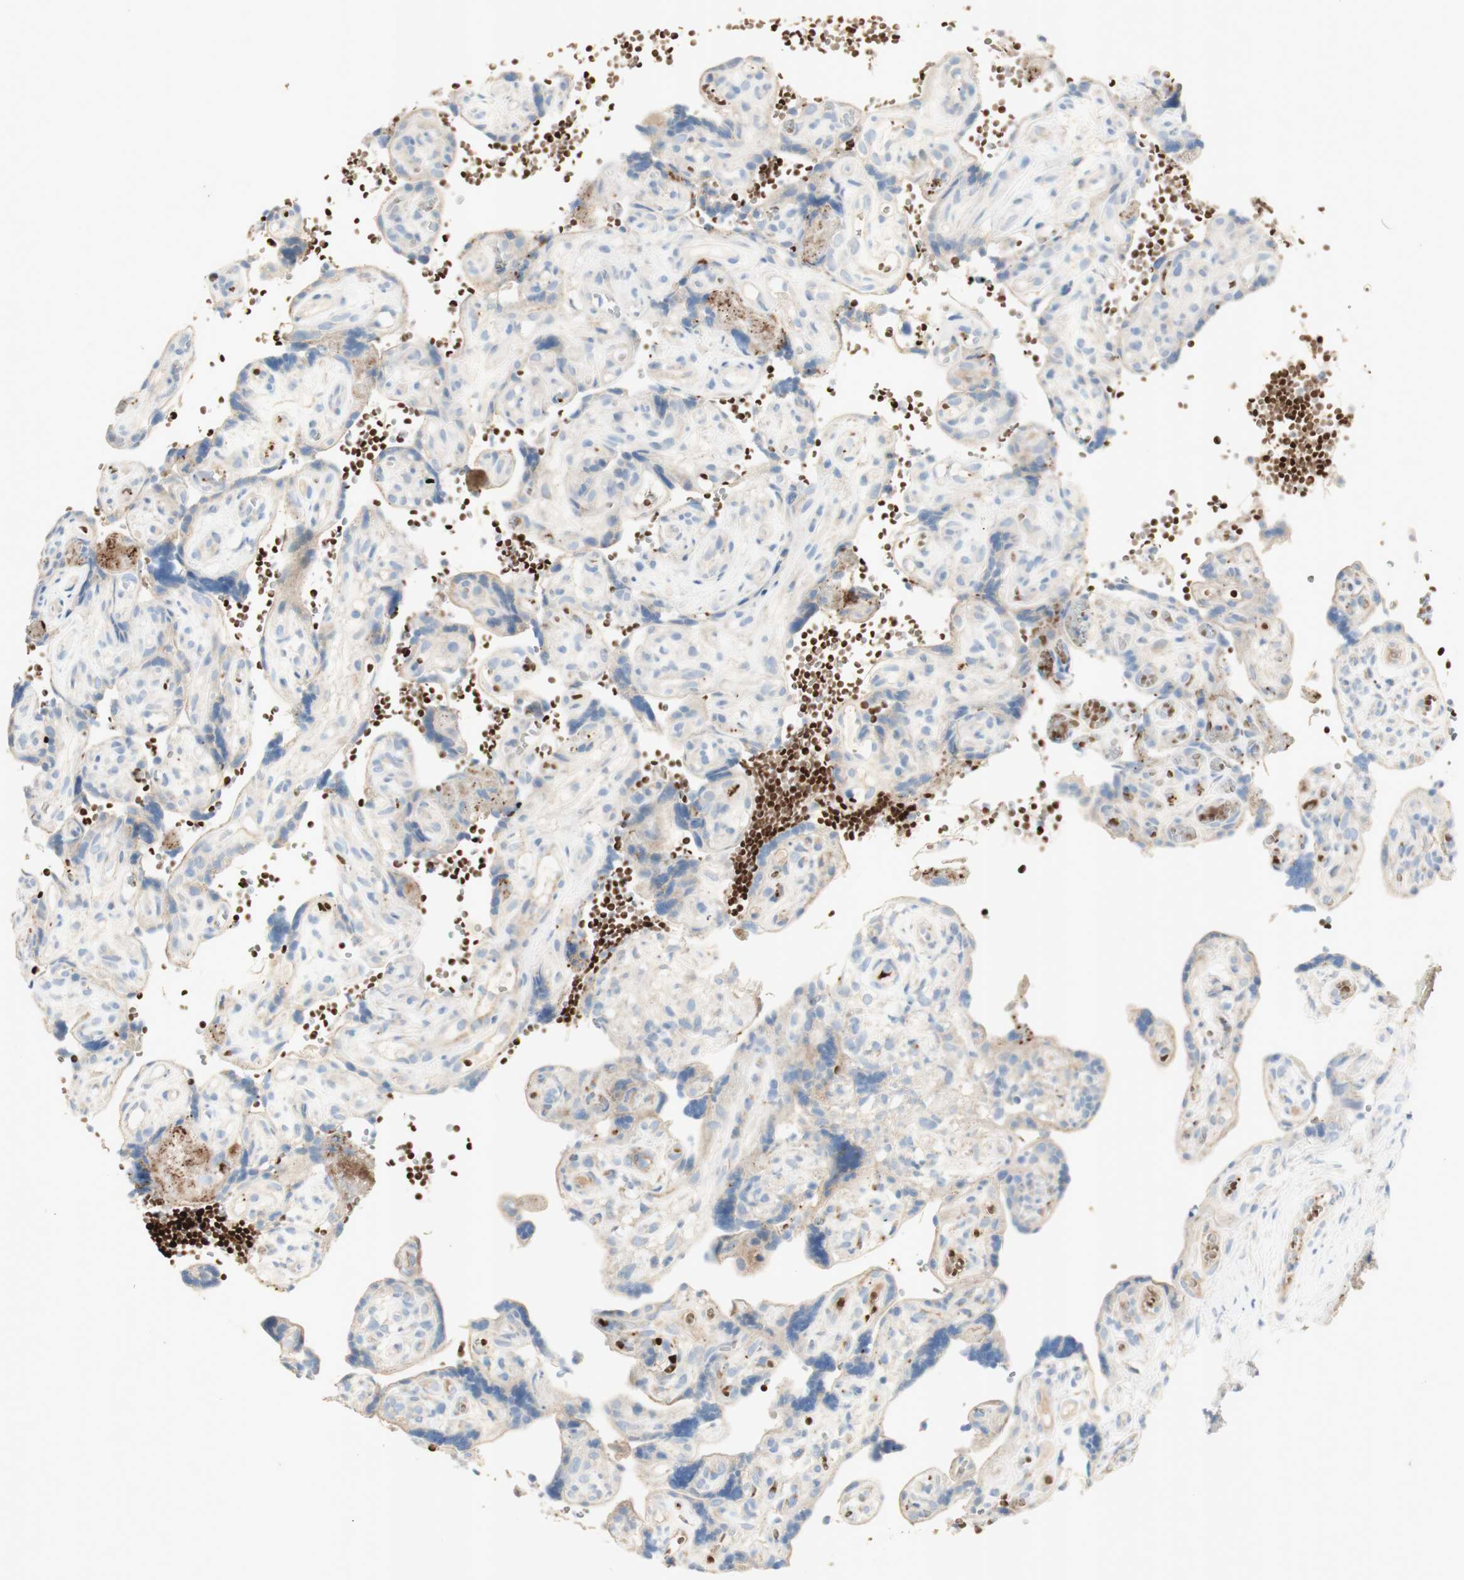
{"staining": {"intensity": "weak", "quantity": "25%-75%", "location": "cytoplasmic/membranous"}, "tissue": "placenta", "cell_type": "Trophoblastic cells", "image_type": "normal", "snomed": [{"axis": "morphology", "description": "Normal tissue, NOS"}, {"axis": "topography", "description": "Placenta"}], "caption": "Protein staining of benign placenta demonstrates weak cytoplasmic/membranous expression in about 25%-75% of trophoblastic cells.", "gene": "GAN", "patient": {"sex": "female", "age": 30}}